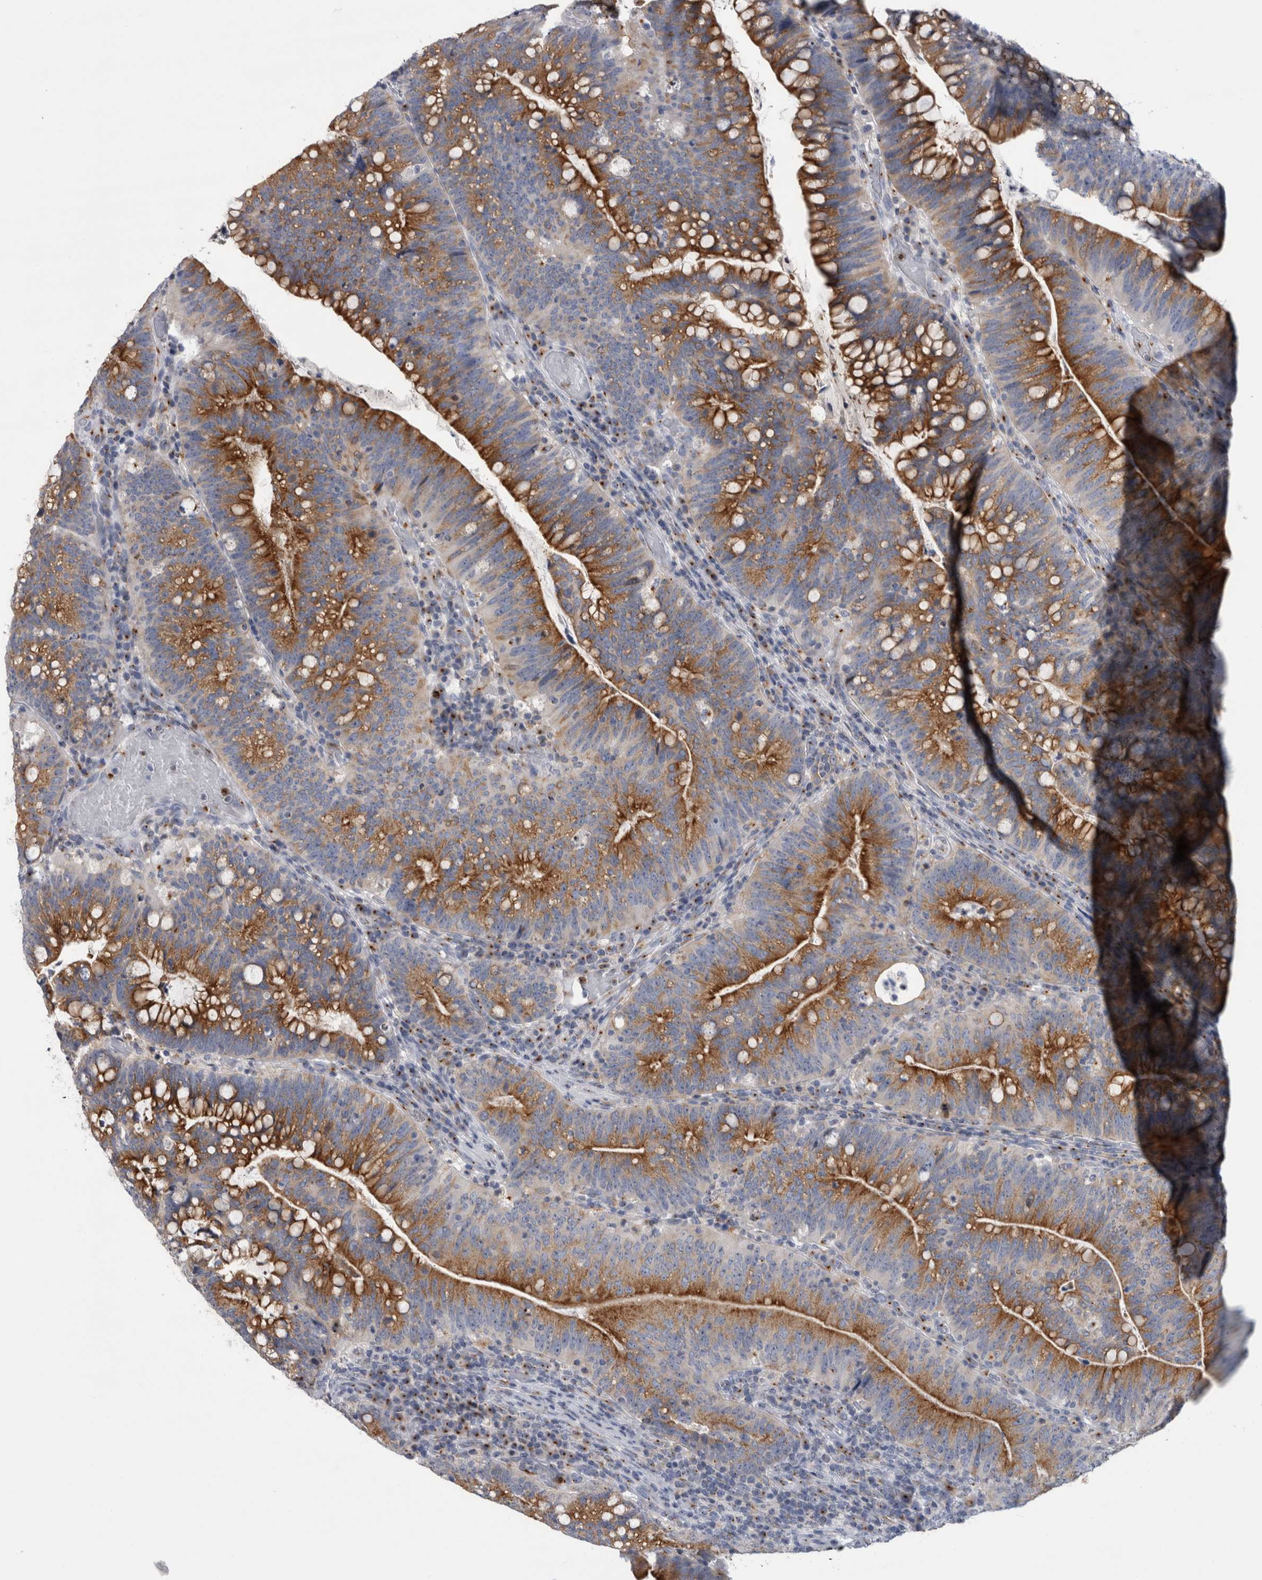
{"staining": {"intensity": "moderate", "quantity": ">75%", "location": "cytoplasmic/membranous"}, "tissue": "colorectal cancer", "cell_type": "Tumor cells", "image_type": "cancer", "snomed": [{"axis": "morphology", "description": "Adenocarcinoma, NOS"}, {"axis": "topography", "description": "Colon"}], "caption": "An image showing moderate cytoplasmic/membranous staining in about >75% of tumor cells in colorectal cancer, as visualized by brown immunohistochemical staining.", "gene": "AKAP9", "patient": {"sex": "female", "age": 66}}